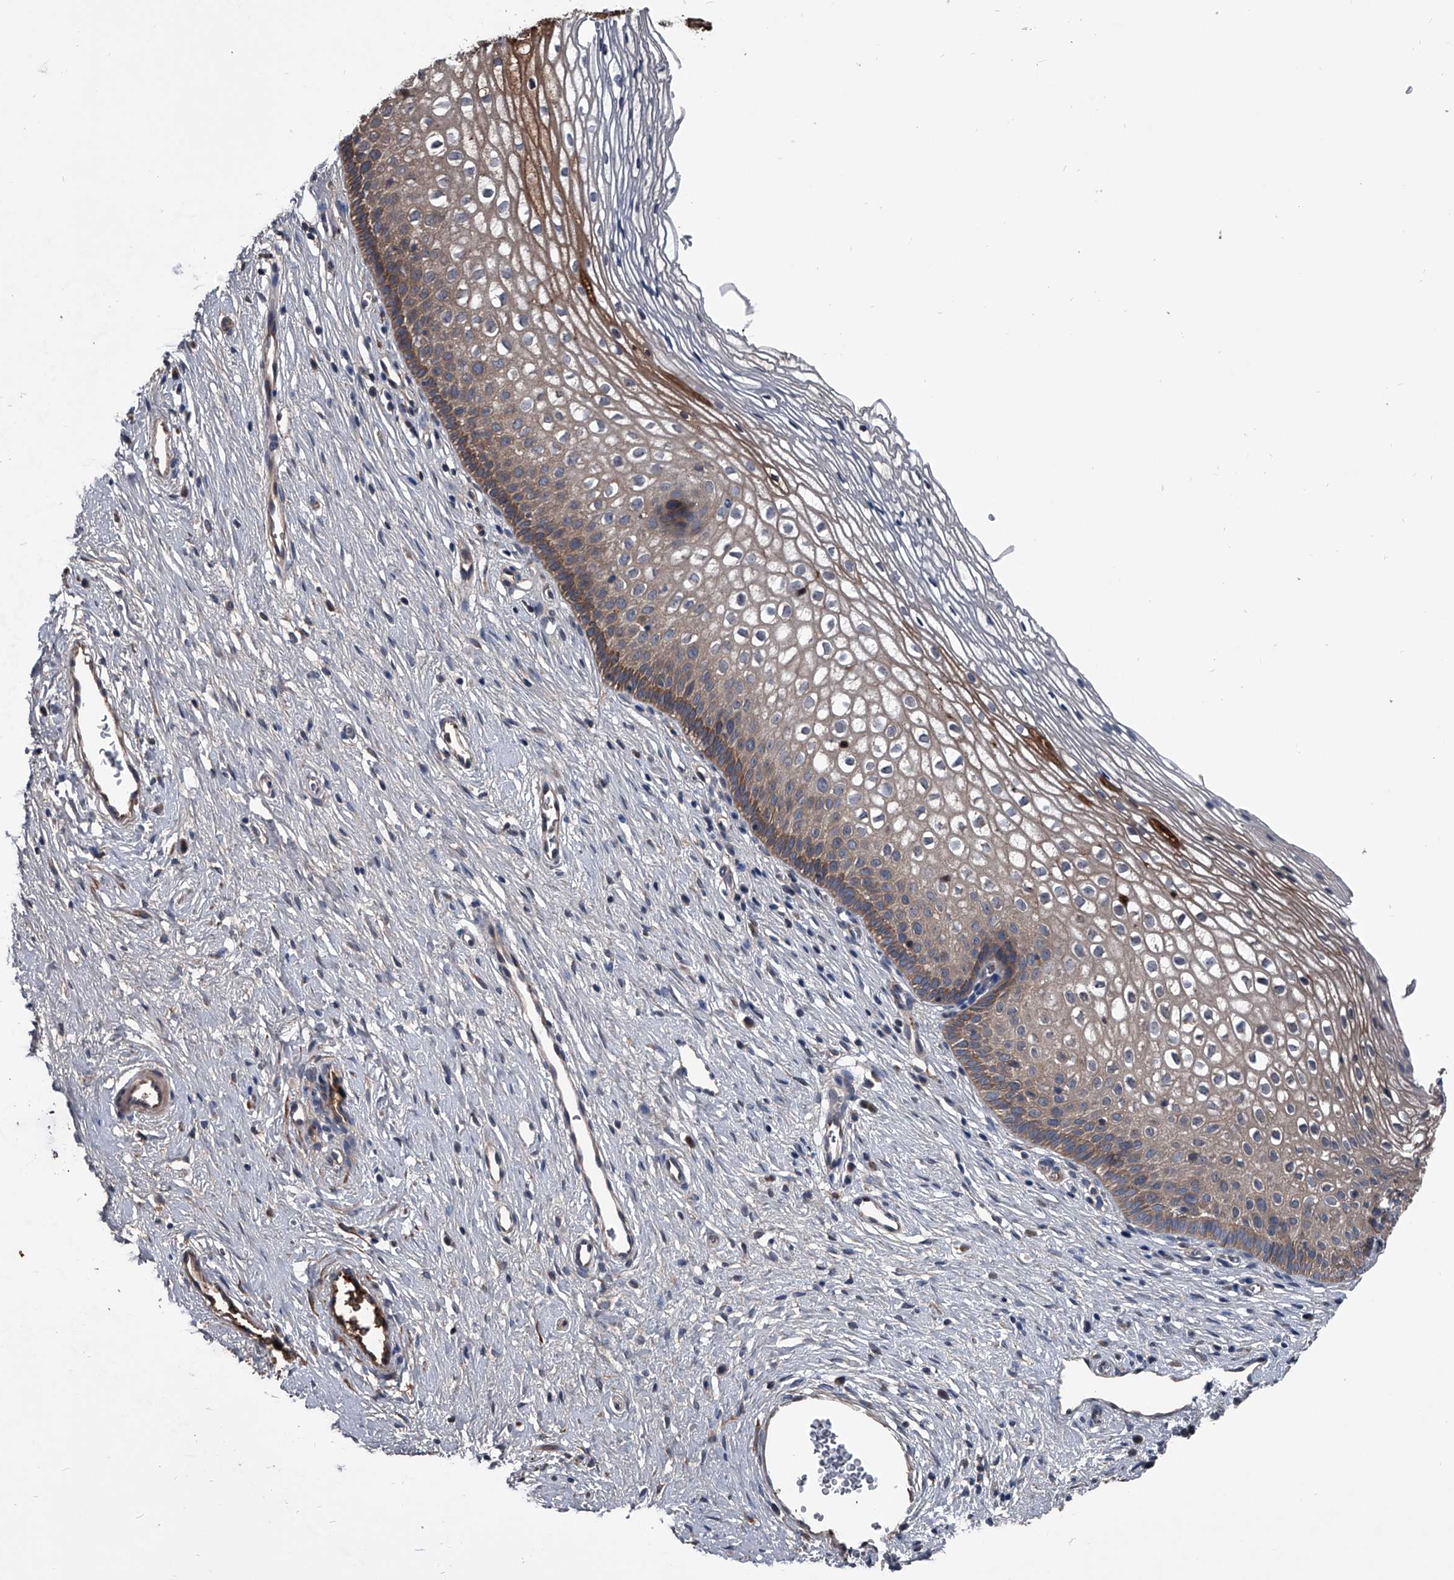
{"staining": {"intensity": "weak", "quantity": ">75%", "location": "cytoplasmic/membranous"}, "tissue": "cervix", "cell_type": "Glandular cells", "image_type": "normal", "snomed": [{"axis": "morphology", "description": "Normal tissue, NOS"}, {"axis": "topography", "description": "Cervix"}], "caption": "A brown stain labels weak cytoplasmic/membranous positivity of a protein in glandular cells of unremarkable cervix. The staining was performed using DAB (3,3'-diaminobenzidine), with brown indicating positive protein expression. Nuclei are stained blue with hematoxylin.", "gene": "KIF13A", "patient": {"sex": "female", "age": 27}}